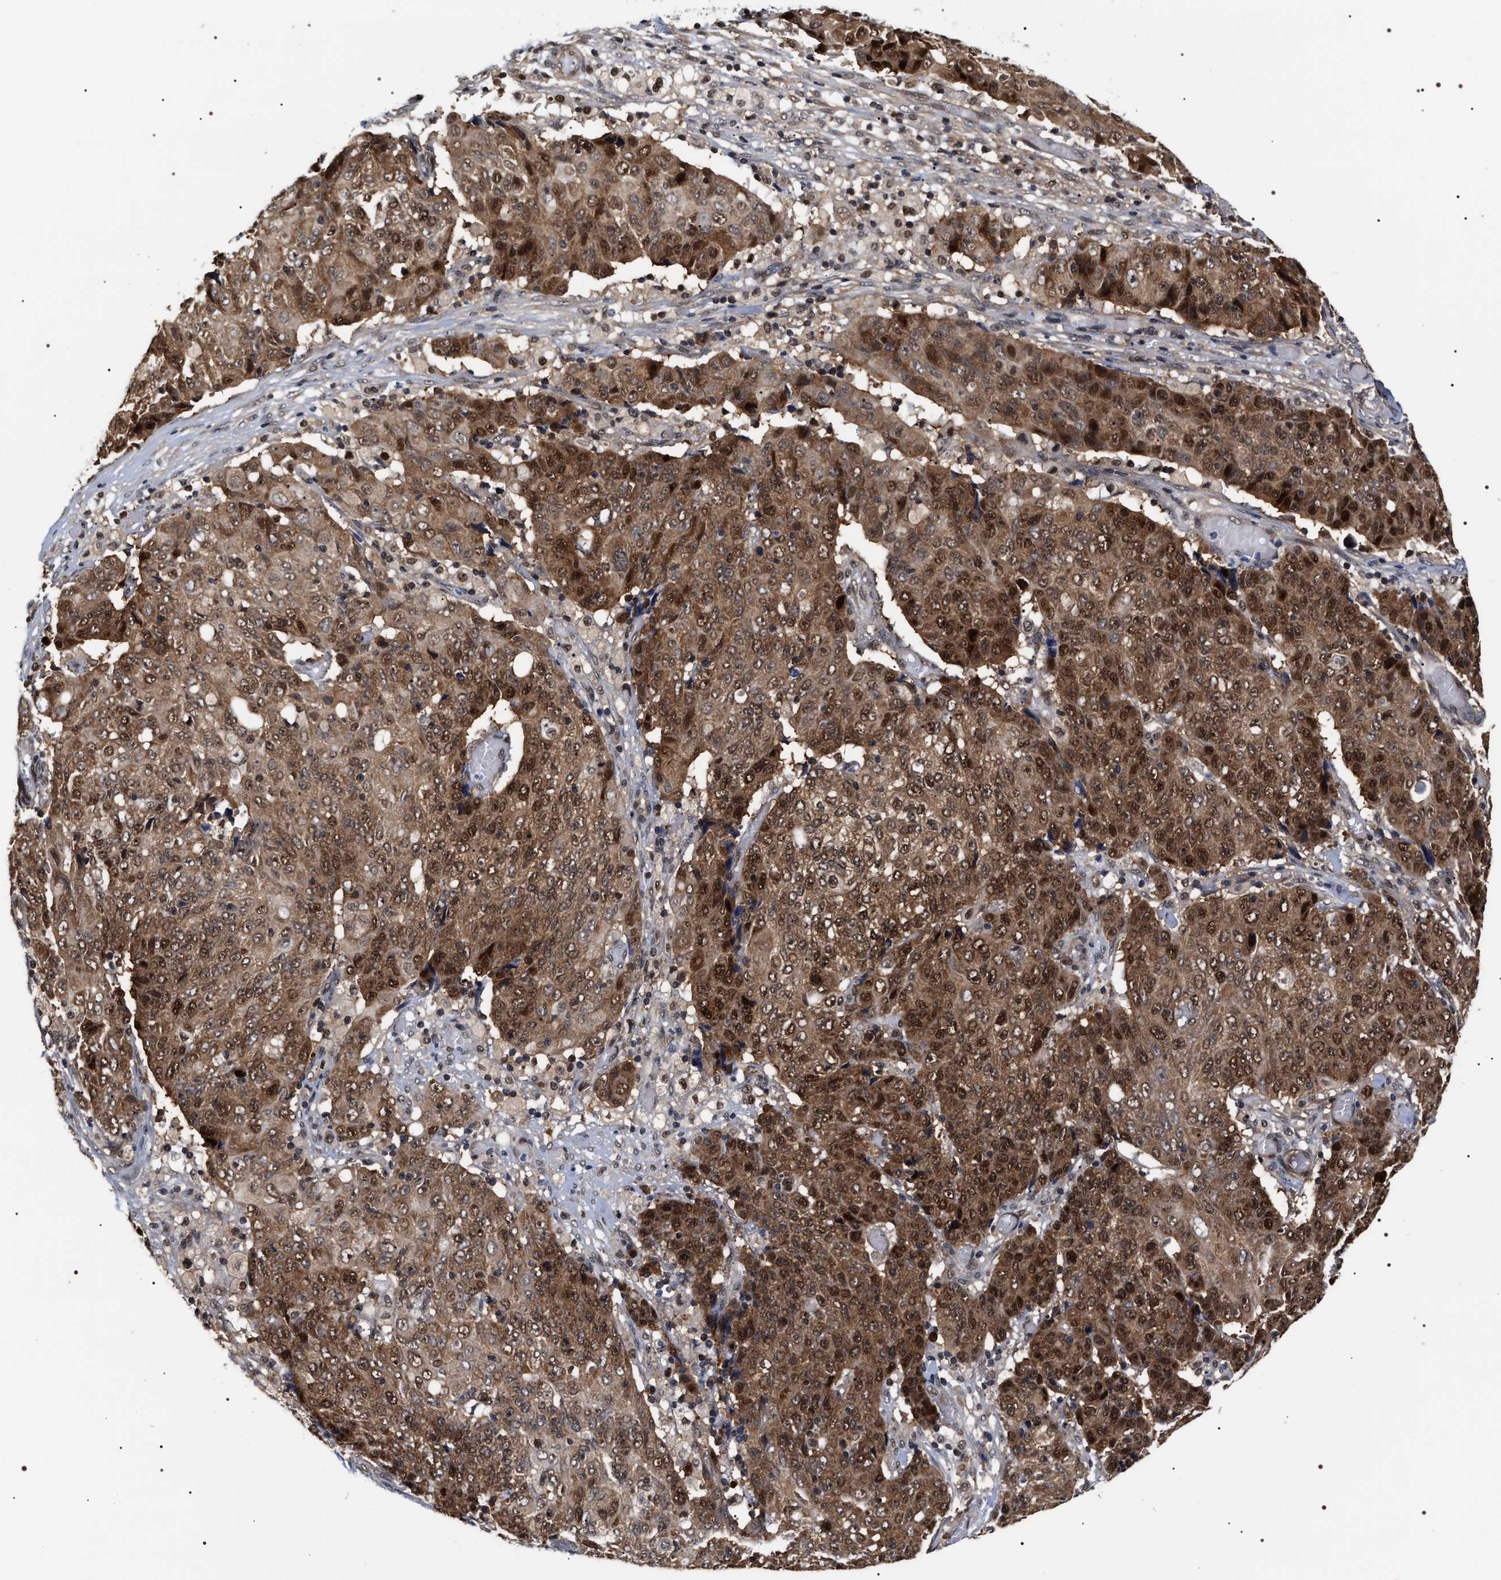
{"staining": {"intensity": "moderate", "quantity": ">75%", "location": "cytoplasmic/membranous,nuclear"}, "tissue": "ovarian cancer", "cell_type": "Tumor cells", "image_type": "cancer", "snomed": [{"axis": "morphology", "description": "Carcinoma, endometroid"}, {"axis": "topography", "description": "Ovary"}], "caption": "This histopathology image reveals IHC staining of ovarian endometroid carcinoma, with medium moderate cytoplasmic/membranous and nuclear staining in approximately >75% of tumor cells.", "gene": "BAG6", "patient": {"sex": "female", "age": 42}}